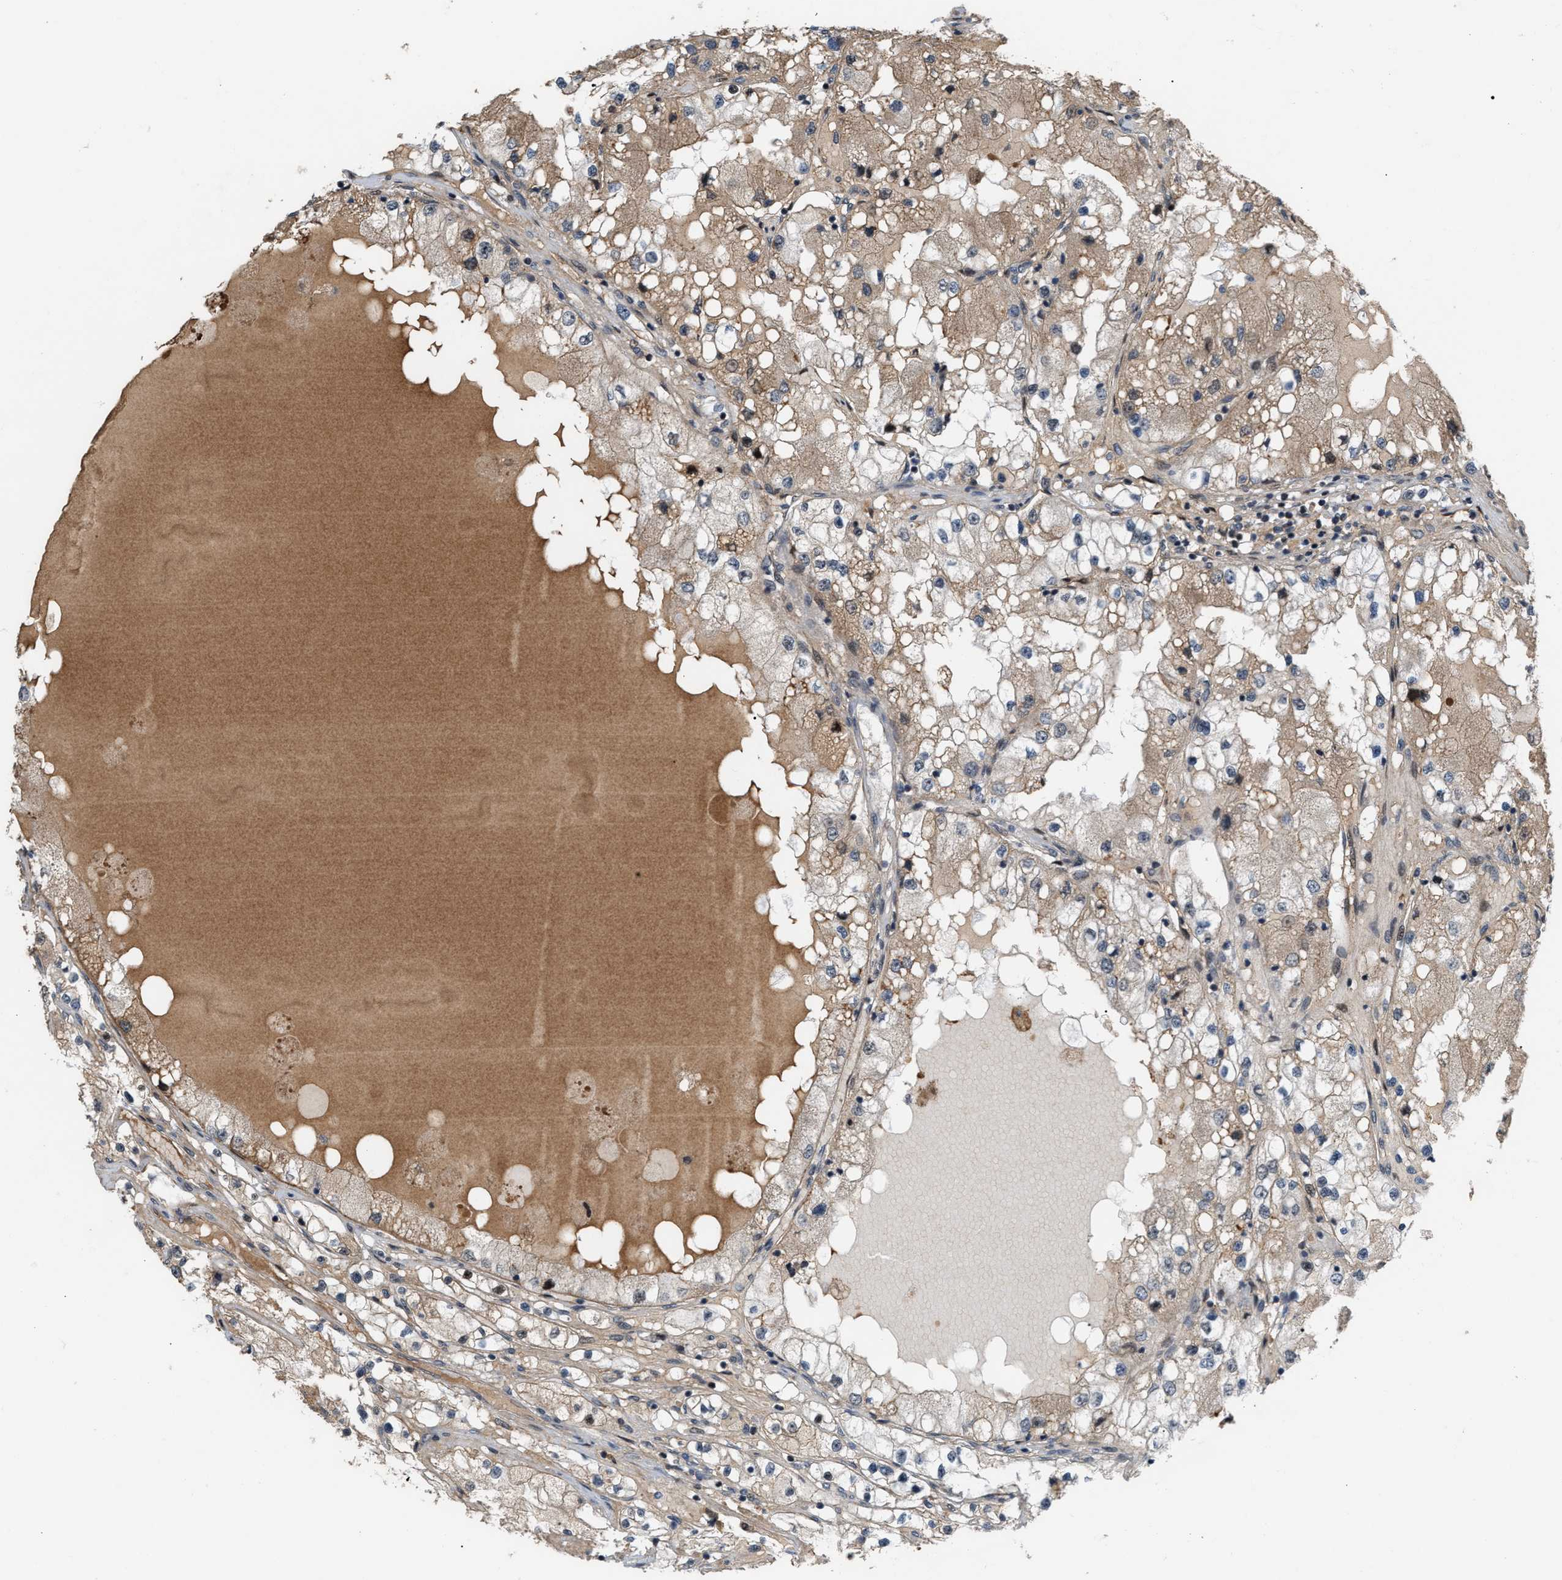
{"staining": {"intensity": "weak", "quantity": ">75%", "location": "cytoplasmic/membranous"}, "tissue": "renal cancer", "cell_type": "Tumor cells", "image_type": "cancer", "snomed": [{"axis": "morphology", "description": "Adenocarcinoma, NOS"}, {"axis": "topography", "description": "Kidney"}], "caption": "Tumor cells display low levels of weak cytoplasmic/membranous positivity in about >75% of cells in human adenocarcinoma (renal).", "gene": "RFFL", "patient": {"sex": "male", "age": 68}}